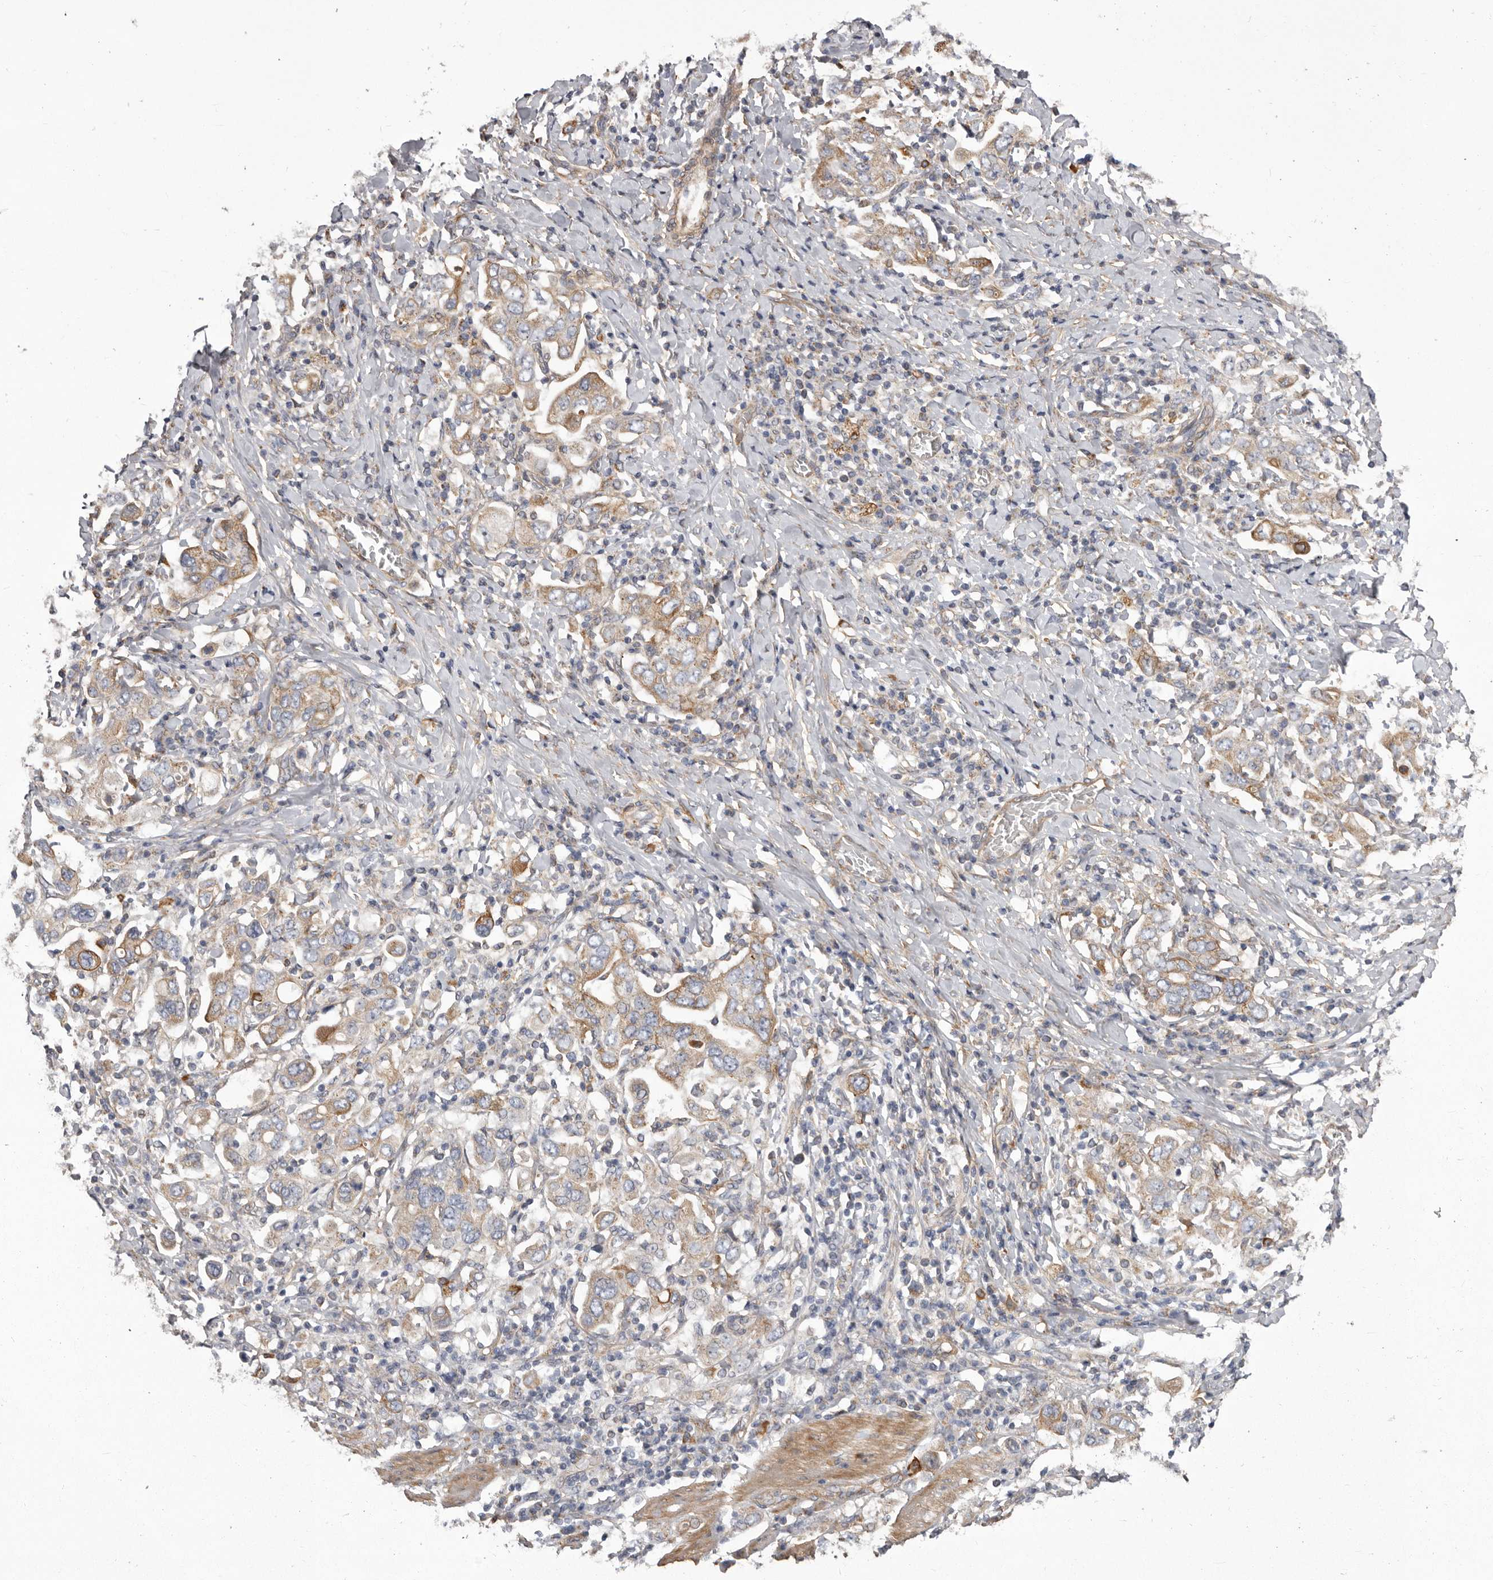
{"staining": {"intensity": "weak", "quantity": ">75%", "location": "cytoplasmic/membranous"}, "tissue": "stomach cancer", "cell_type": "Tumor cells", "image_type": "cancer", "snomed": [{"axis": "morphology", "description": "Adenocarcinoma, NOS"}, {"axis": "topography", "description": "Stomach, upper"}], "caption": "Weak cytoplasmic/membranous protein staining is seen in about >75% of tumor cells in stomach cancer (adenocarcinoma). The protein of interest is stained brown, and the nuclei are stained in blue (DAB IHC with brightfield microscopy, high magnification).", "gene": "ENAH", "patient": {"sex": "male", "age": 62}}